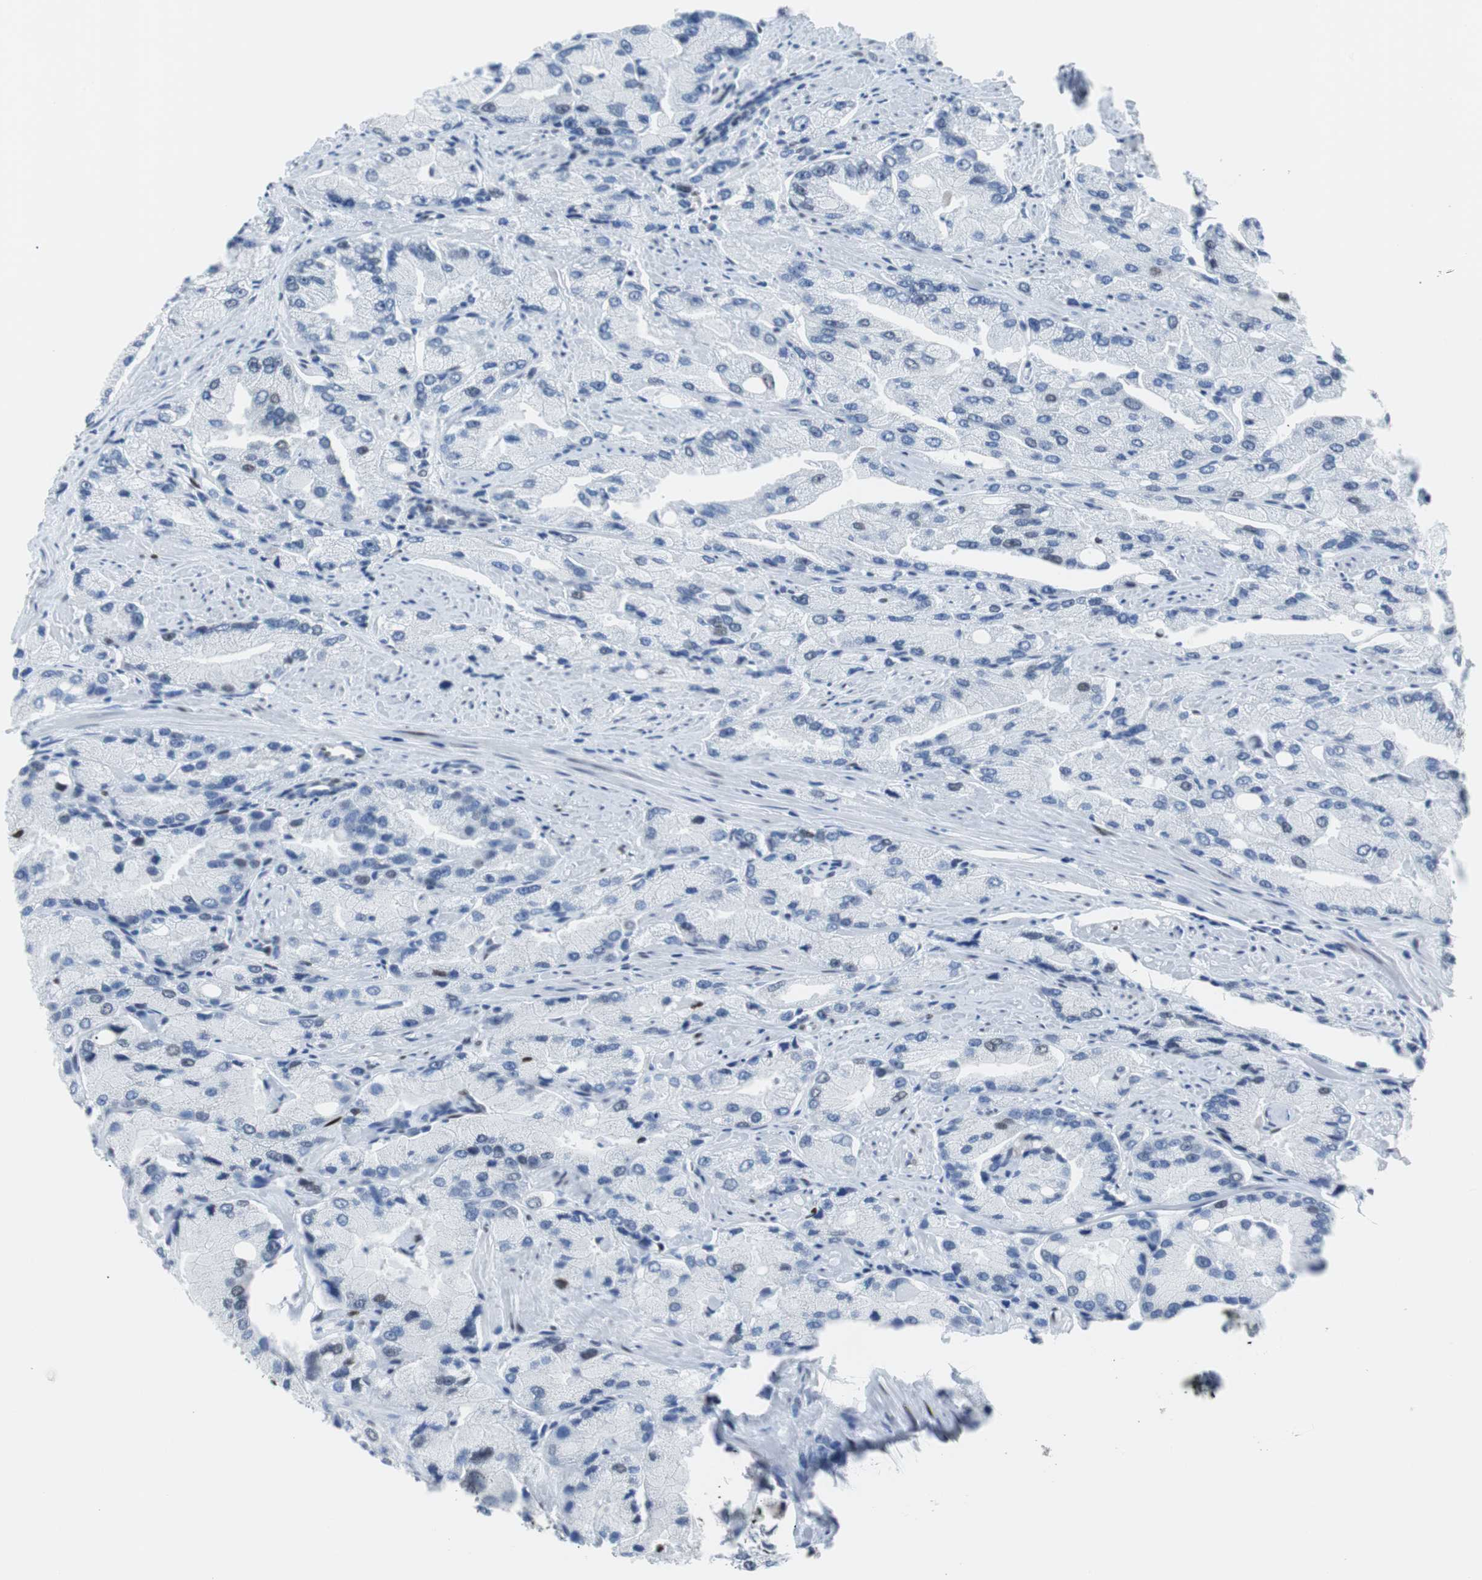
{"staining": {"intensity": "weak", "quantity": "<25%", "location": "nuclear"}, "tissue": "prostate cancer", "cell_type": "Tumor cells", "image_type": "cancer", "snomed": [{"axis": "morphology", "description": "Adenocarcinoma, High grade"}, {"axis": "topography", "description": "Prostate"}], "caption": "Prostate cancer was stained to show a protein in brown. There is no significant positivity in tumor cells.", "gene": "JUN", "patient": {"sex": "male", "age": 58}}